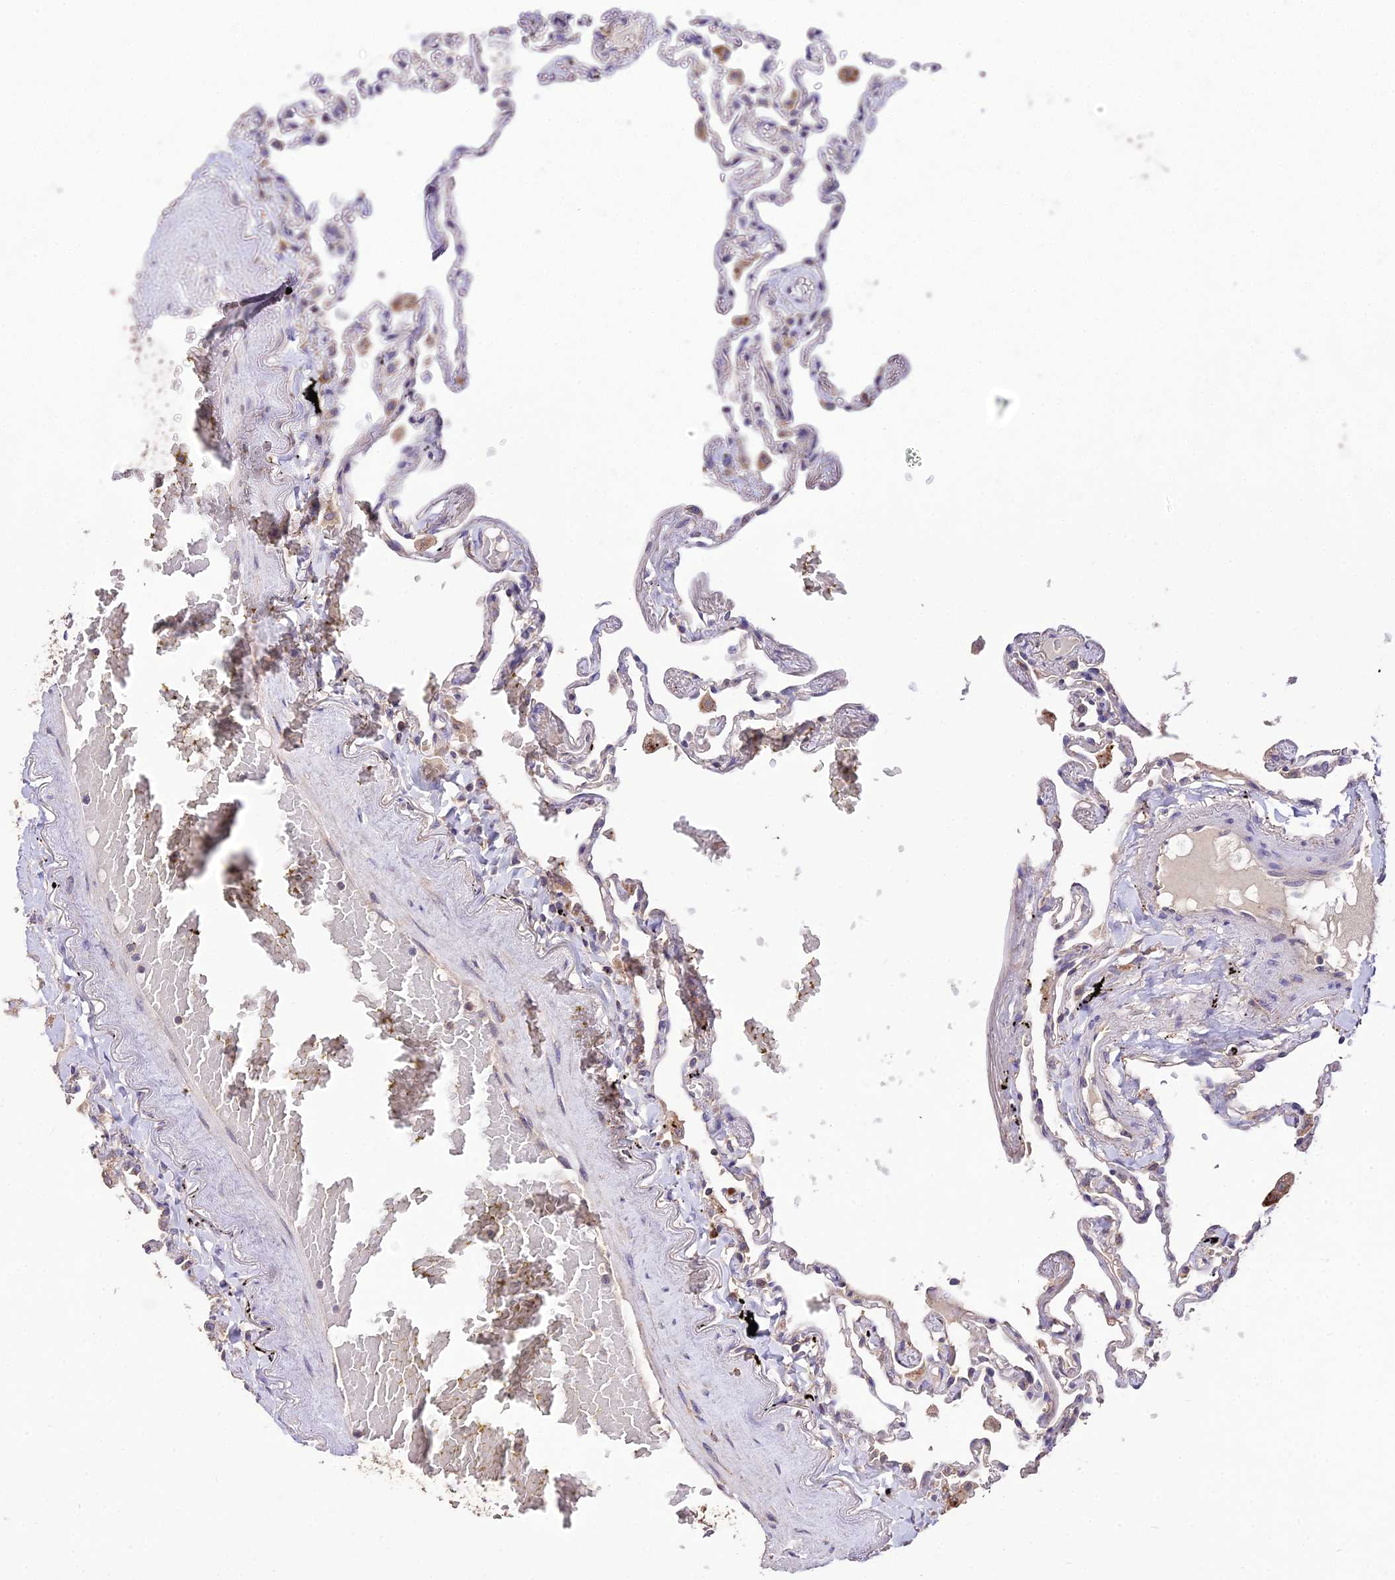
{"staining": {"intensity": "weak", "quantity": "25%-75%", "location": "cytoplasmic/membranous"}, "tissue": "lung", "cell_type": "Alveolar cells", "image_type": "normal", "snomed": [{"axis": "morphology", "description": "Normal tissue, NOS"}, {"axis": "topography", "description": "Lung"}], "caption": "Alveolar cells show low levels of weak cytoplasmic/membranous expression in approximately 25%-75% of cells in benign lung. The protein of interest is shown in brown color, while the nuclei are stained blue.", "gene": "SDHD", "patient": {"sex": "female", "age": 67}}